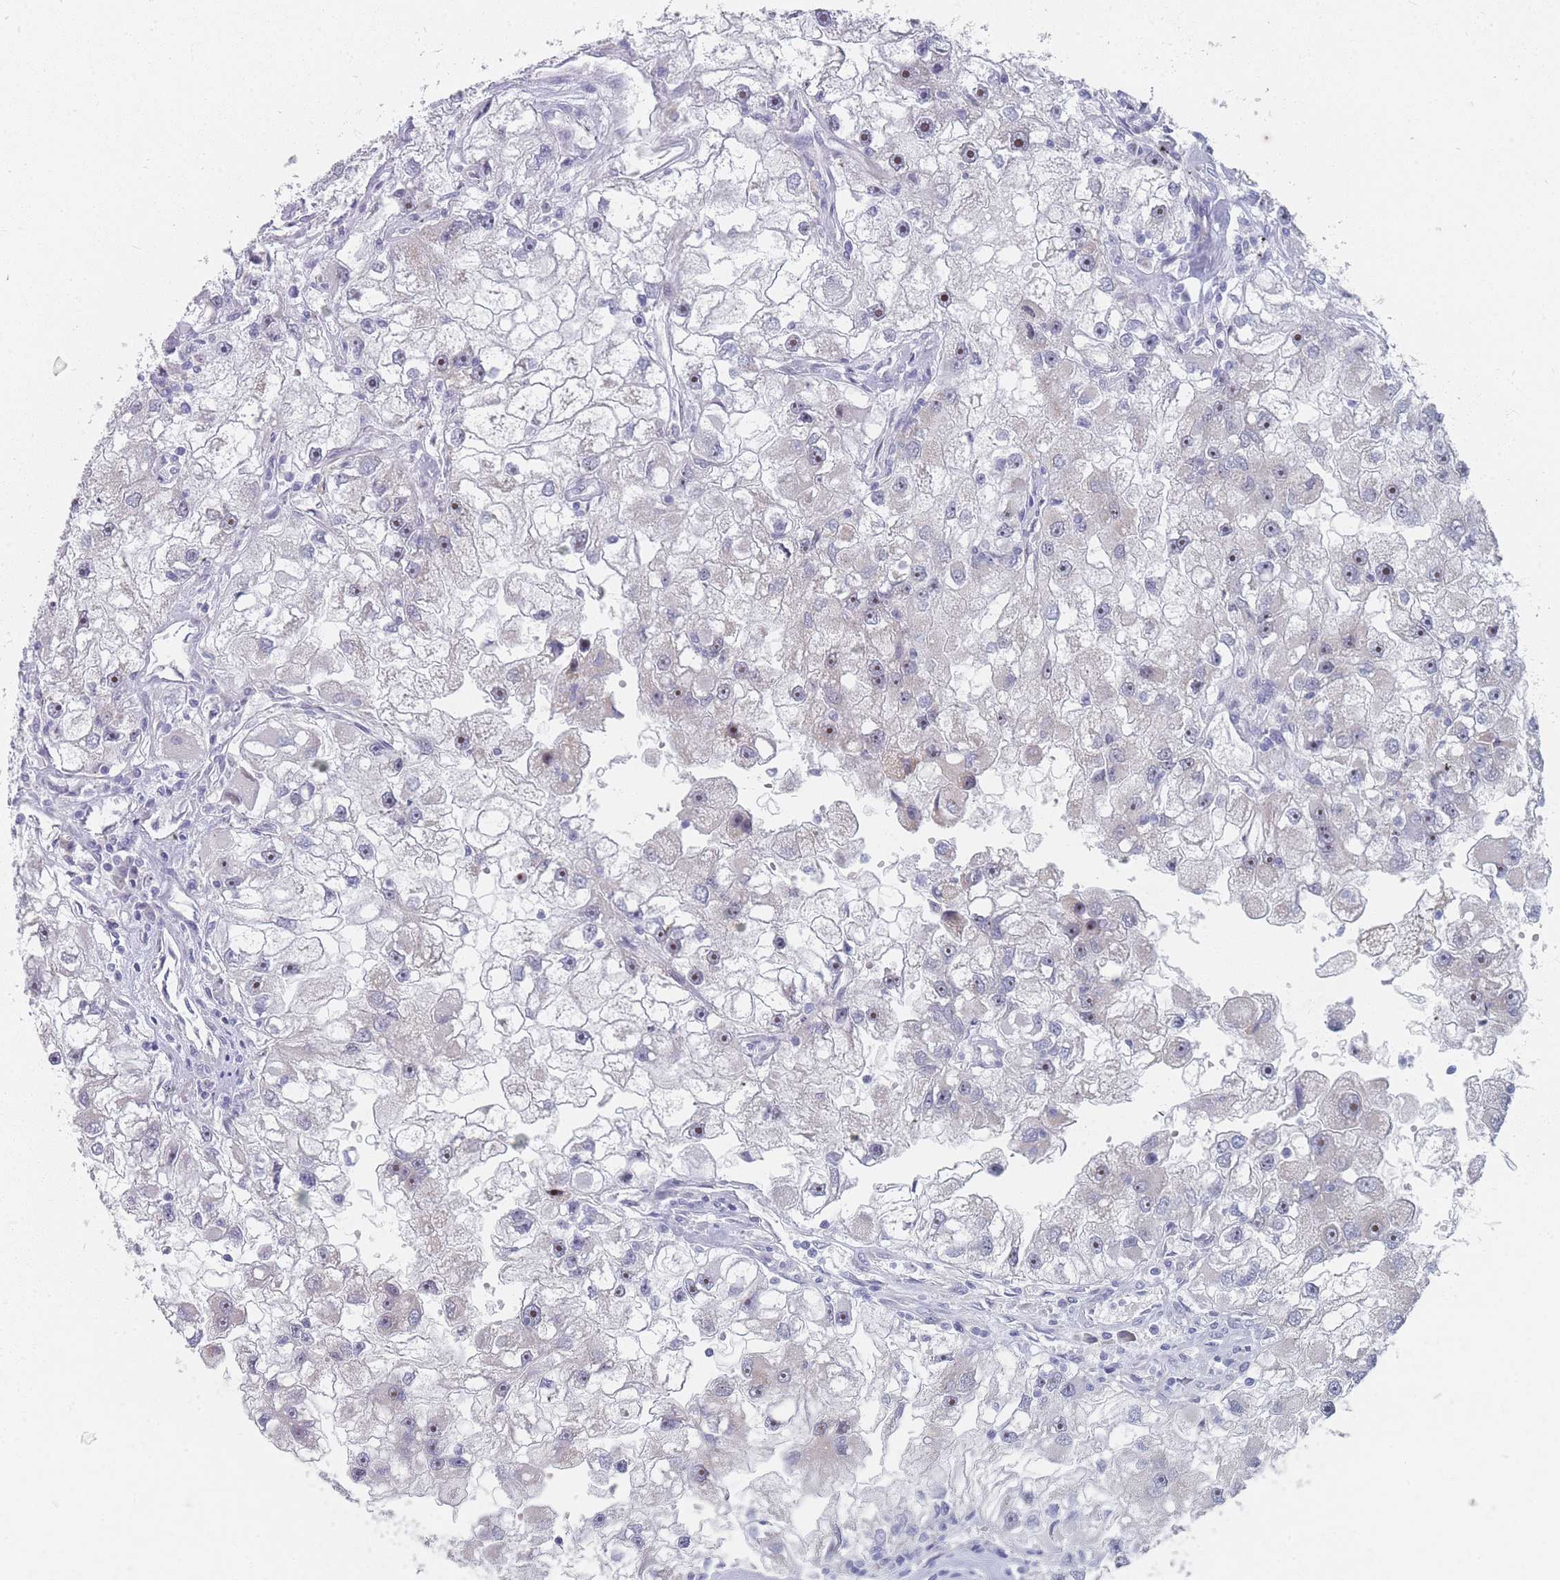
{"staining": {"intensity": "moderate", "quantity": "<25%", "location": "nuclear"}, "tissue": "renal cancer", "cell_type": "Tumor cells", "image_type": "cancer", "snomed": [{"axis": "morphology", "description": "Adenocarcinoma, NOS"}, {"axis": "topography", "description": "Kidney"}], "caption": "The histopathology image reveals a brown stain indicating the presence of a protein in the nuclear of tumor cells in adenocarcinoma (renal).", "gene": "RNF8", "patient": {"sex": "male", "age": 63}}